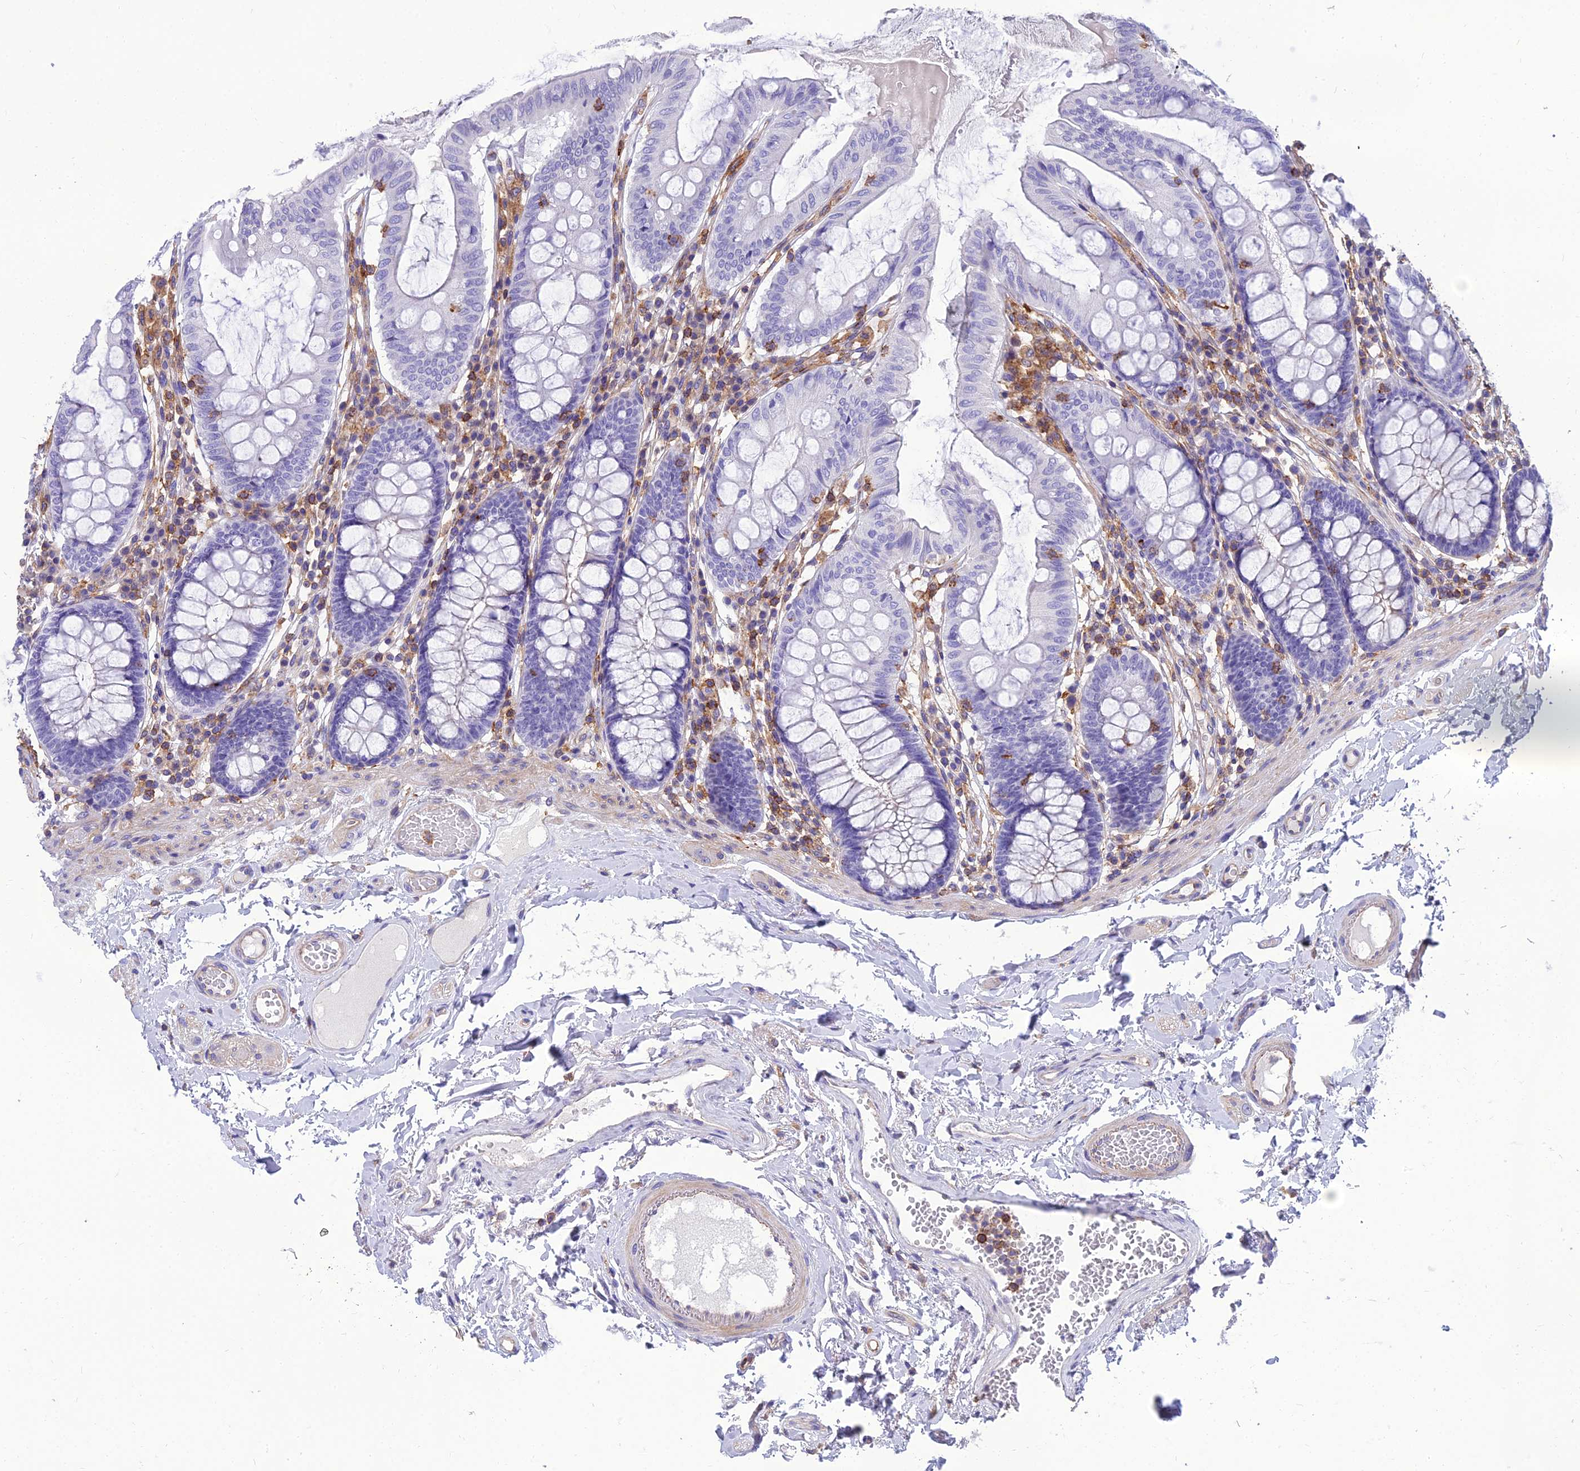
{"staining": {"intensity": "weak", "quantity": ">75%", "location": "cytoplasmic/membranous"}, "tissue": "colon", "cell_type": "Endothelial cells", "image_type": "normal", "snomed": [{"axis": "morphology", "description": "Normal tissue, NOS"}, {"axis": "topography", "description": "Colon"}], "caption": "This is an image of IHC staining of benign colon, which shows weak staining in the cytoplasmic/membranous of endothelial cells.", "gene": "PPP1R18", "patient": {"sex": "male", "age": 84}}